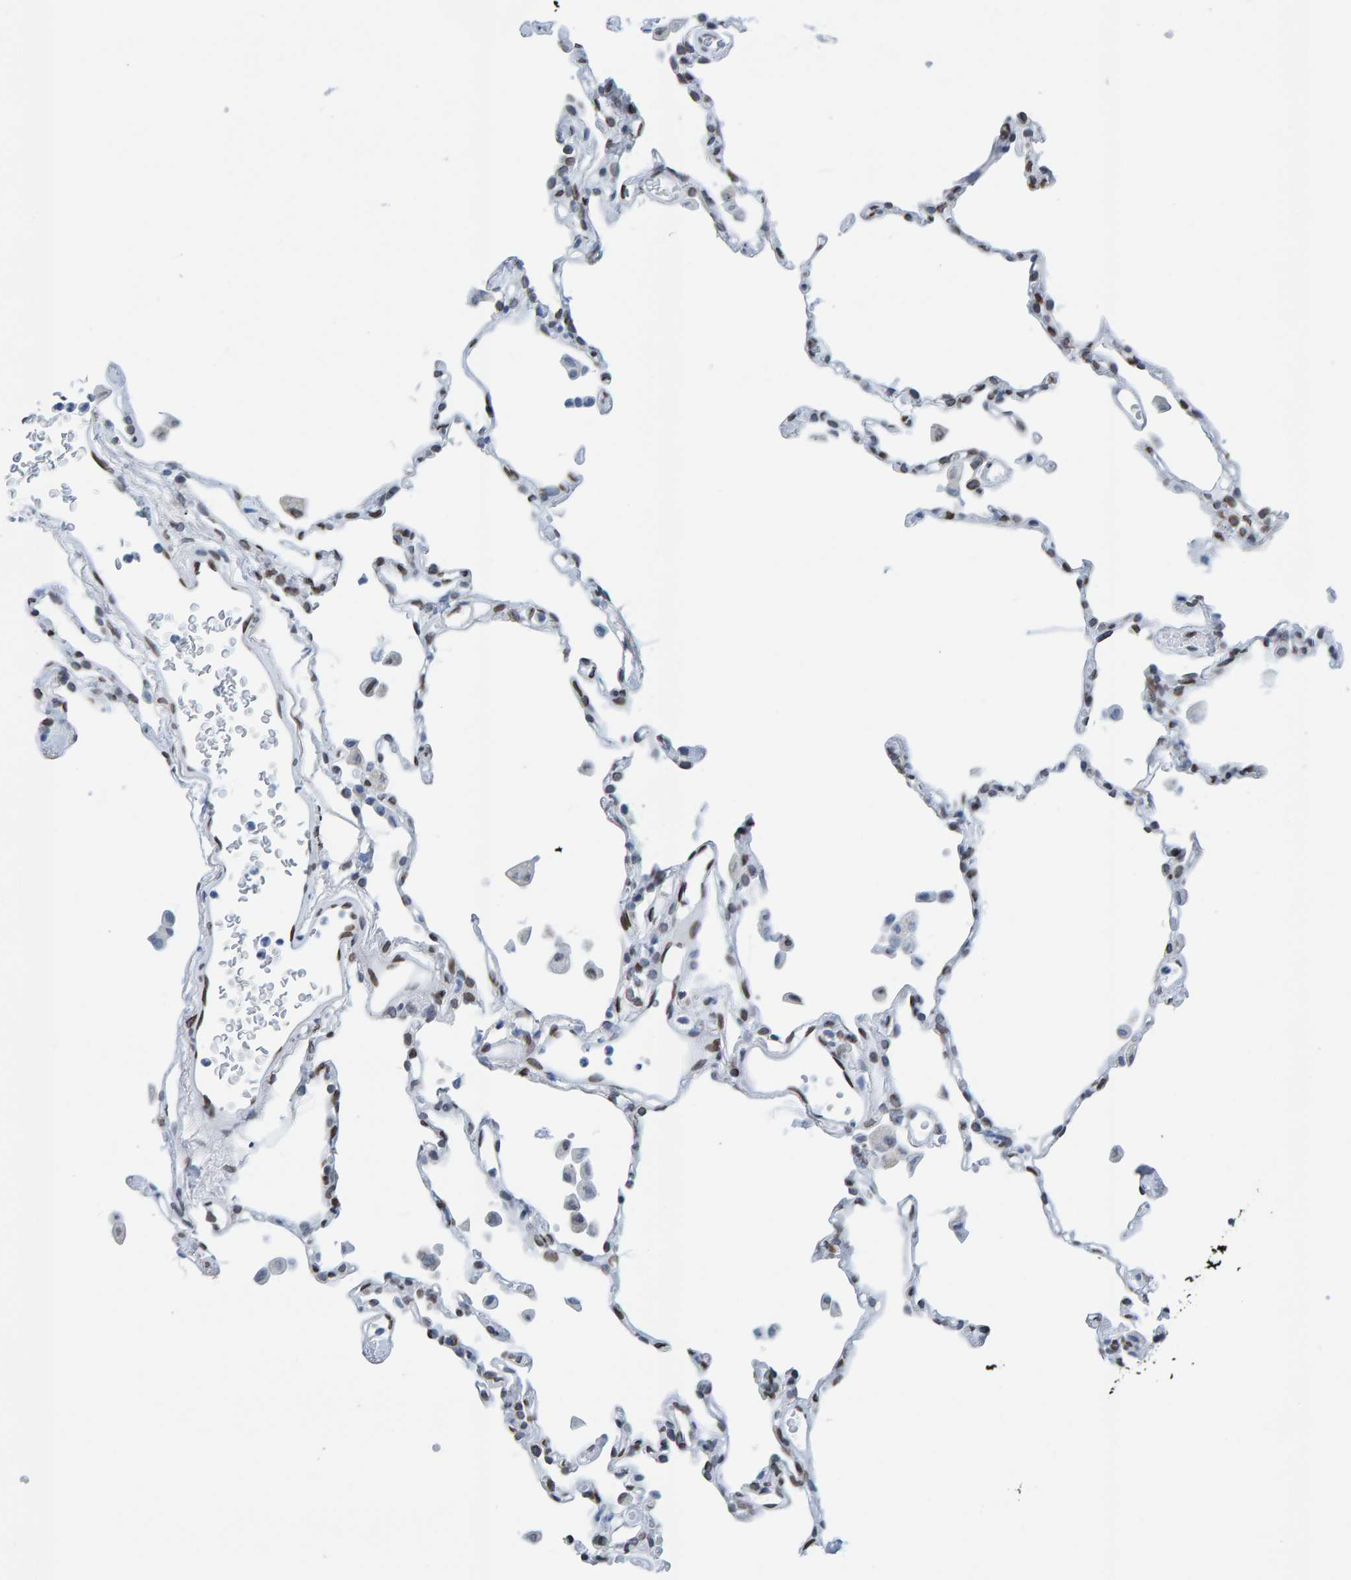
{"staining": {"intensity": "moderate", "quantity": "25%-75%", "location": "nuclear"}, "tissue": "lung", "cell_type": "Alveolar cells", "image_type": "normal", "snomed": [{"axis": "morphology", "description": "Normal tissue, NOS"}, {"axis": "topography", "description": "Lung"}], "caption": "A medium amount of moderate nuclear staining is seen in about 25%-75% of alveolar cells in unremarkable lung. (Stains: DAB (3,3'-diaminobenzidine) in brown, nuclei in blue, Microscopy: brightfield microscopy at high magnification).", "gene": "LMNB2", "patient": {"sex": "female", "age": 49}}